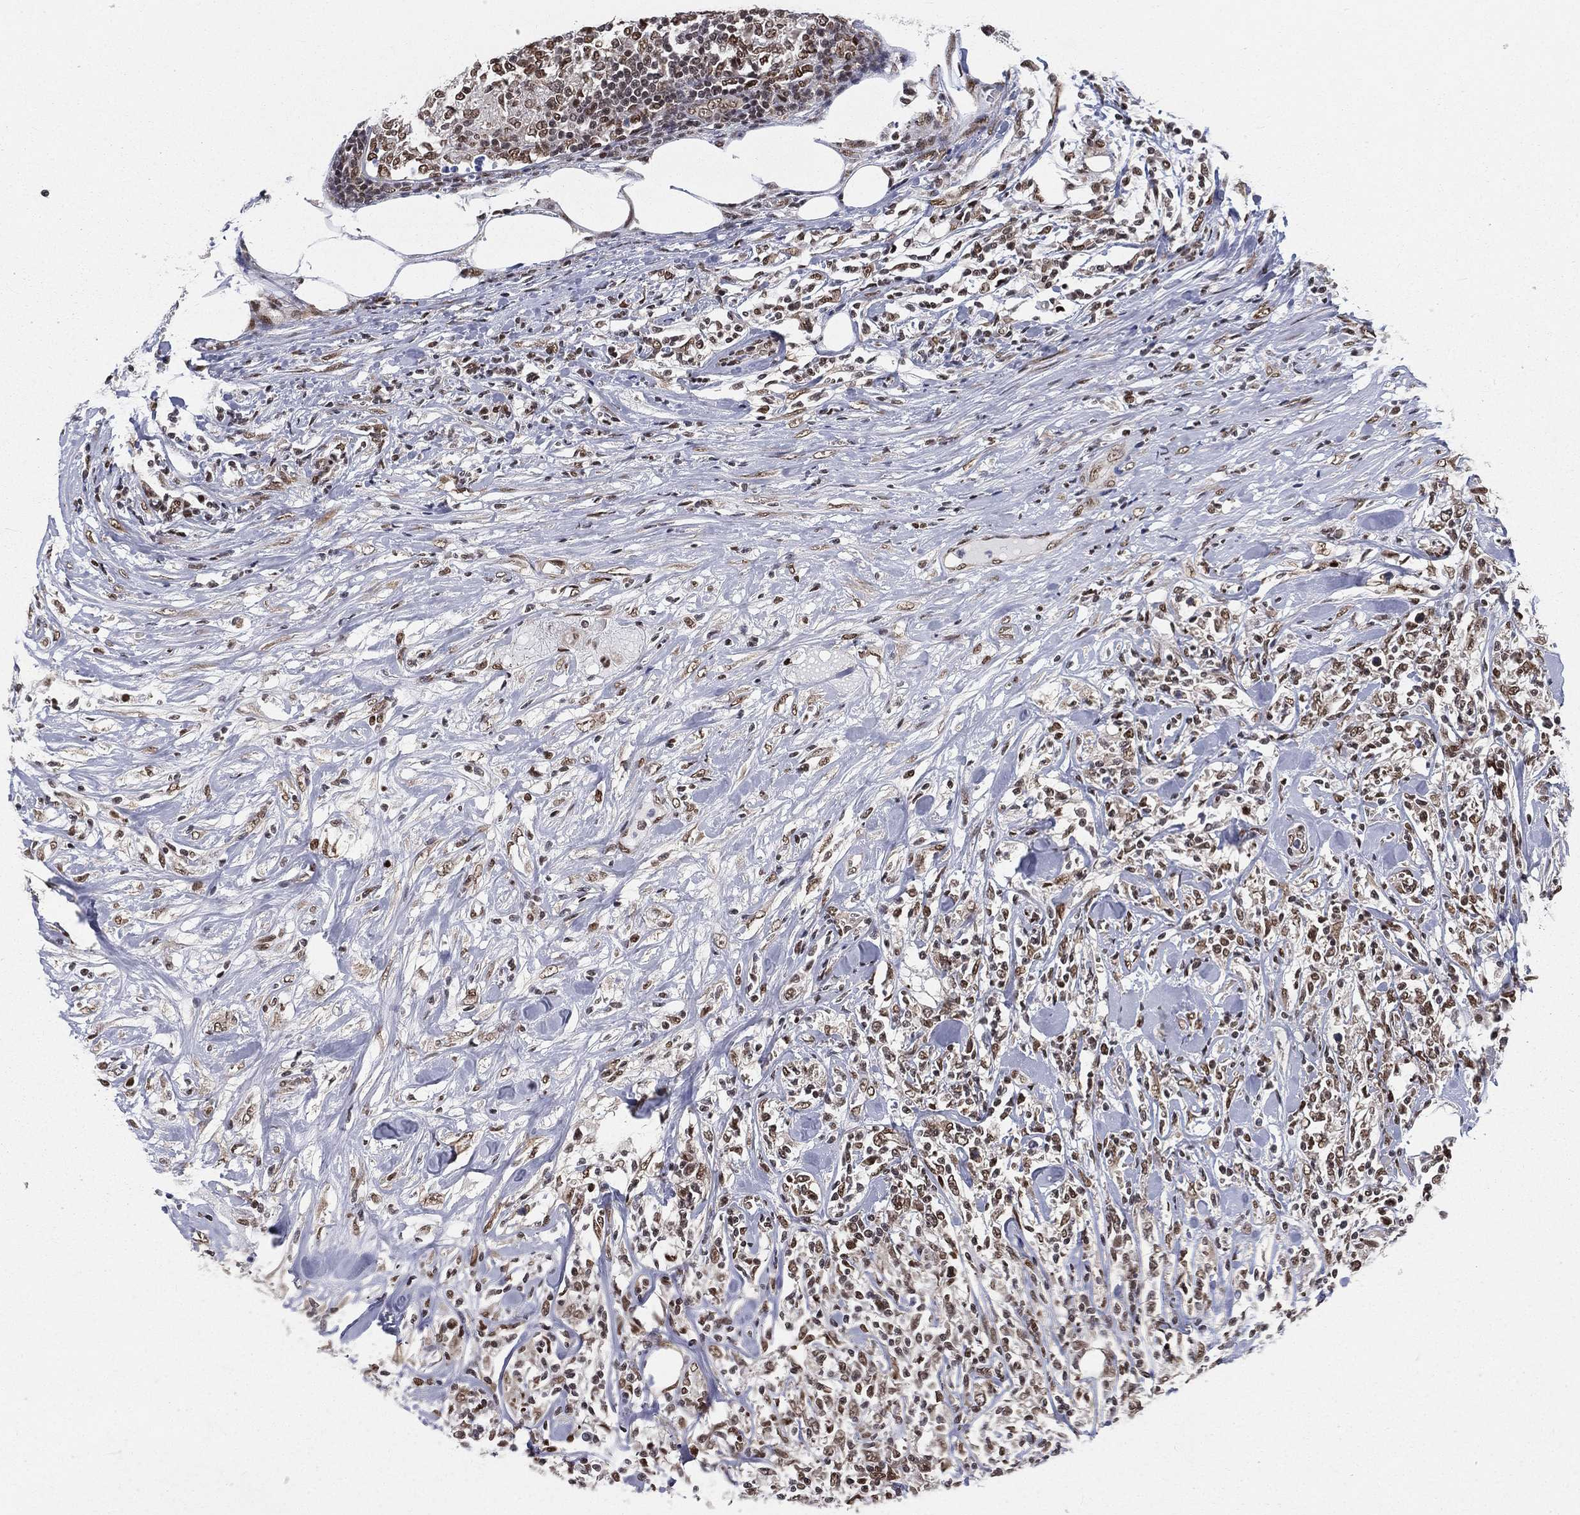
{"staining": {"intensity": "moderate", "quantity": "25%-75%", "location": "nuclear"}, "tissue": "lymphoma", "cell_type": "Tumor cells", "image_type": "cancer", "snomed": [{"axis": "morphology", "description": "Malignant lymphoma, non-Hodgkin's type, High grade"}, {"axis": "topography", "description": "Lymph node"}], "caption": "A brown stain labels moderate nuclear positivity of a protein in human malignant lymphoma, non-Hodgkin's type (high-grade) tumor cells.", "gene": "FUBP3", "patient": {"sex": "female", "age": 84}}